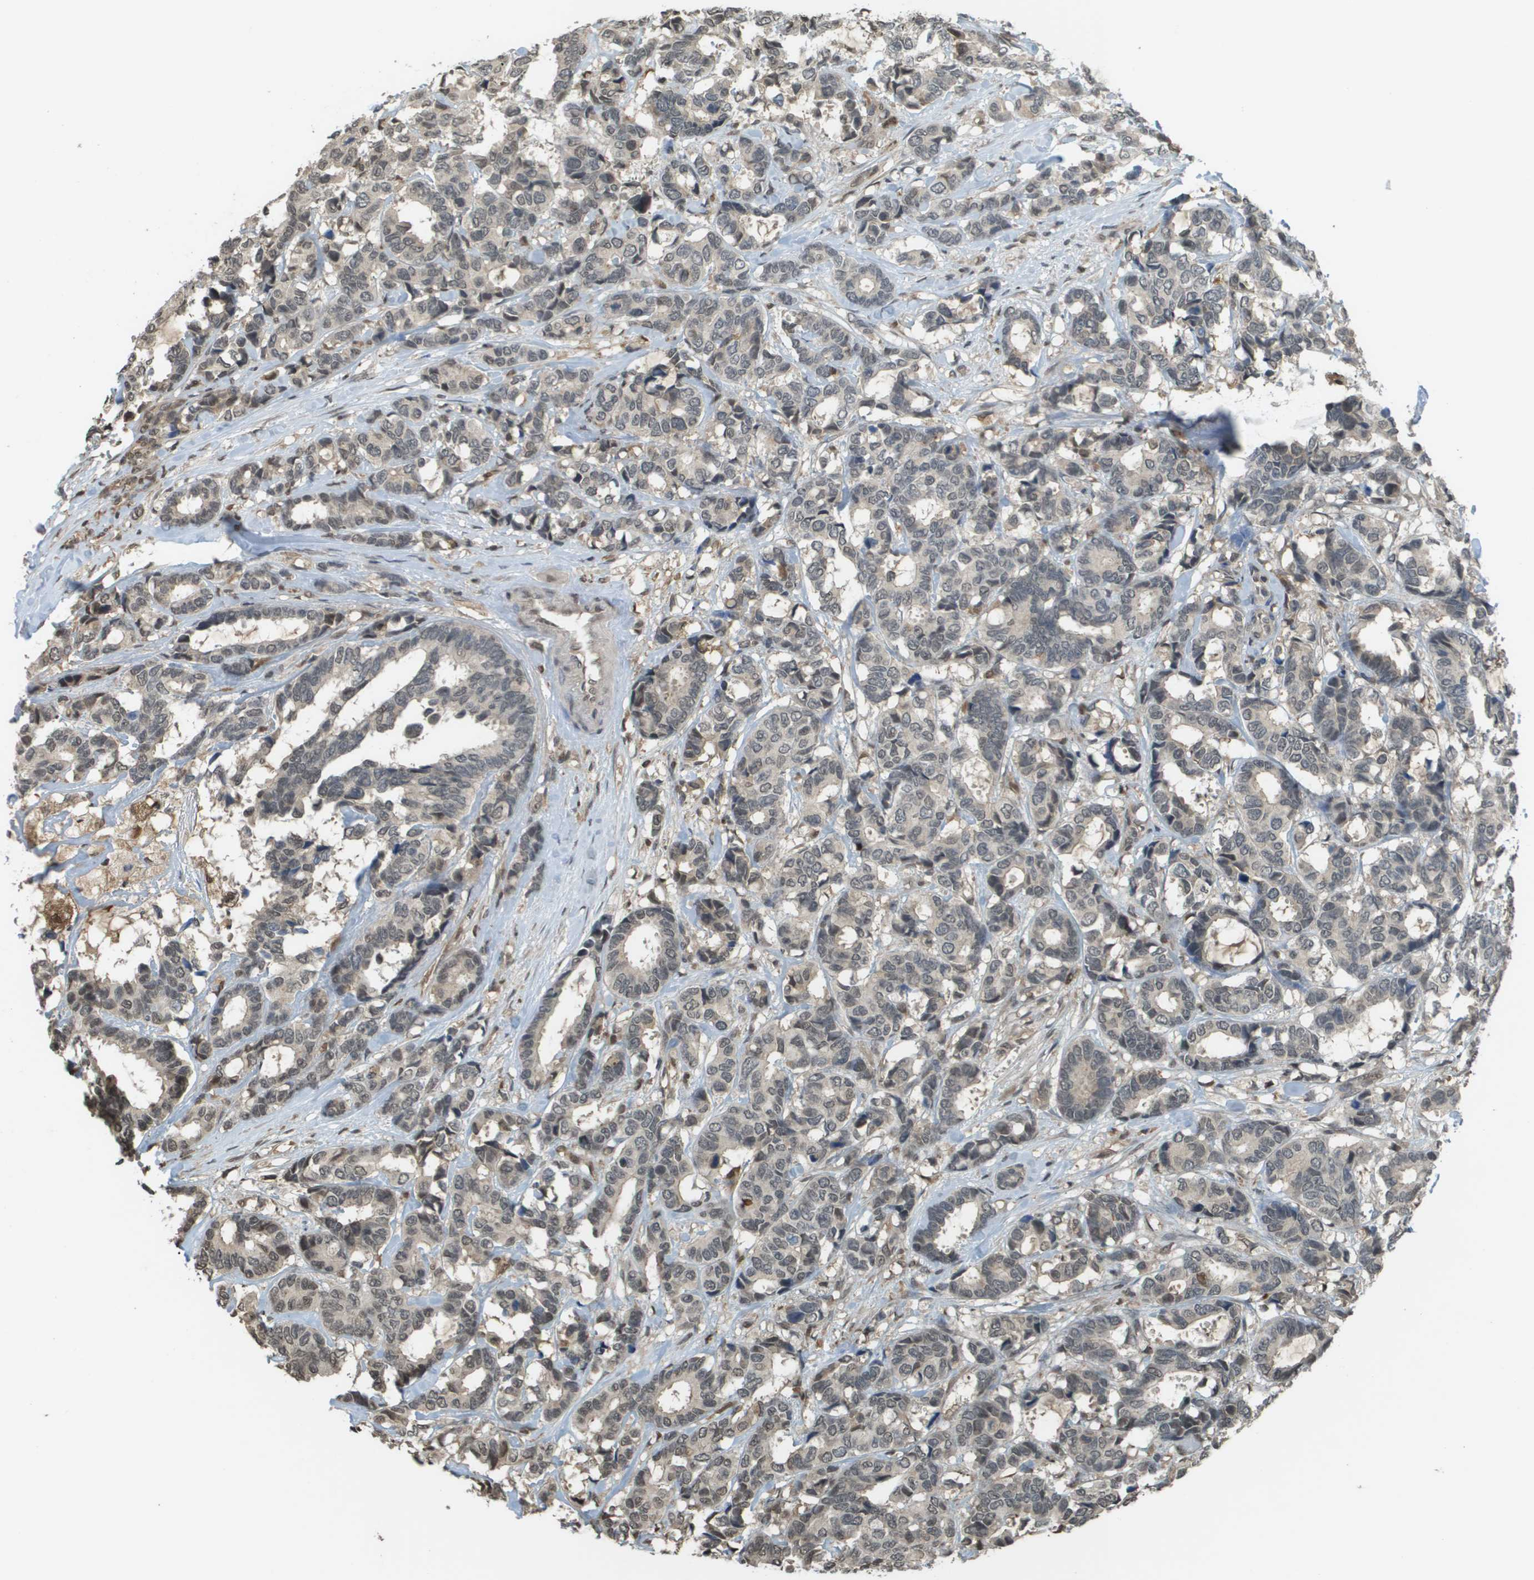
{"staining": {"intensity": "weak", "quantity": "<25%", "location": "cytoplasmic/membranous"}, "tissue": "breast cancer", "cell_type": "Tumor cells", "image_type": "cancer", "snomed": [{"axis": "morphology", "description": "Duct carcinoma"}, {"axis": "topography", "description": "Breast"}], "caption": "Tumor cells show no significant protein staining in breast cancer.", "gene": "NDRG2", "patient": {"sex": "female", "age": 87}}